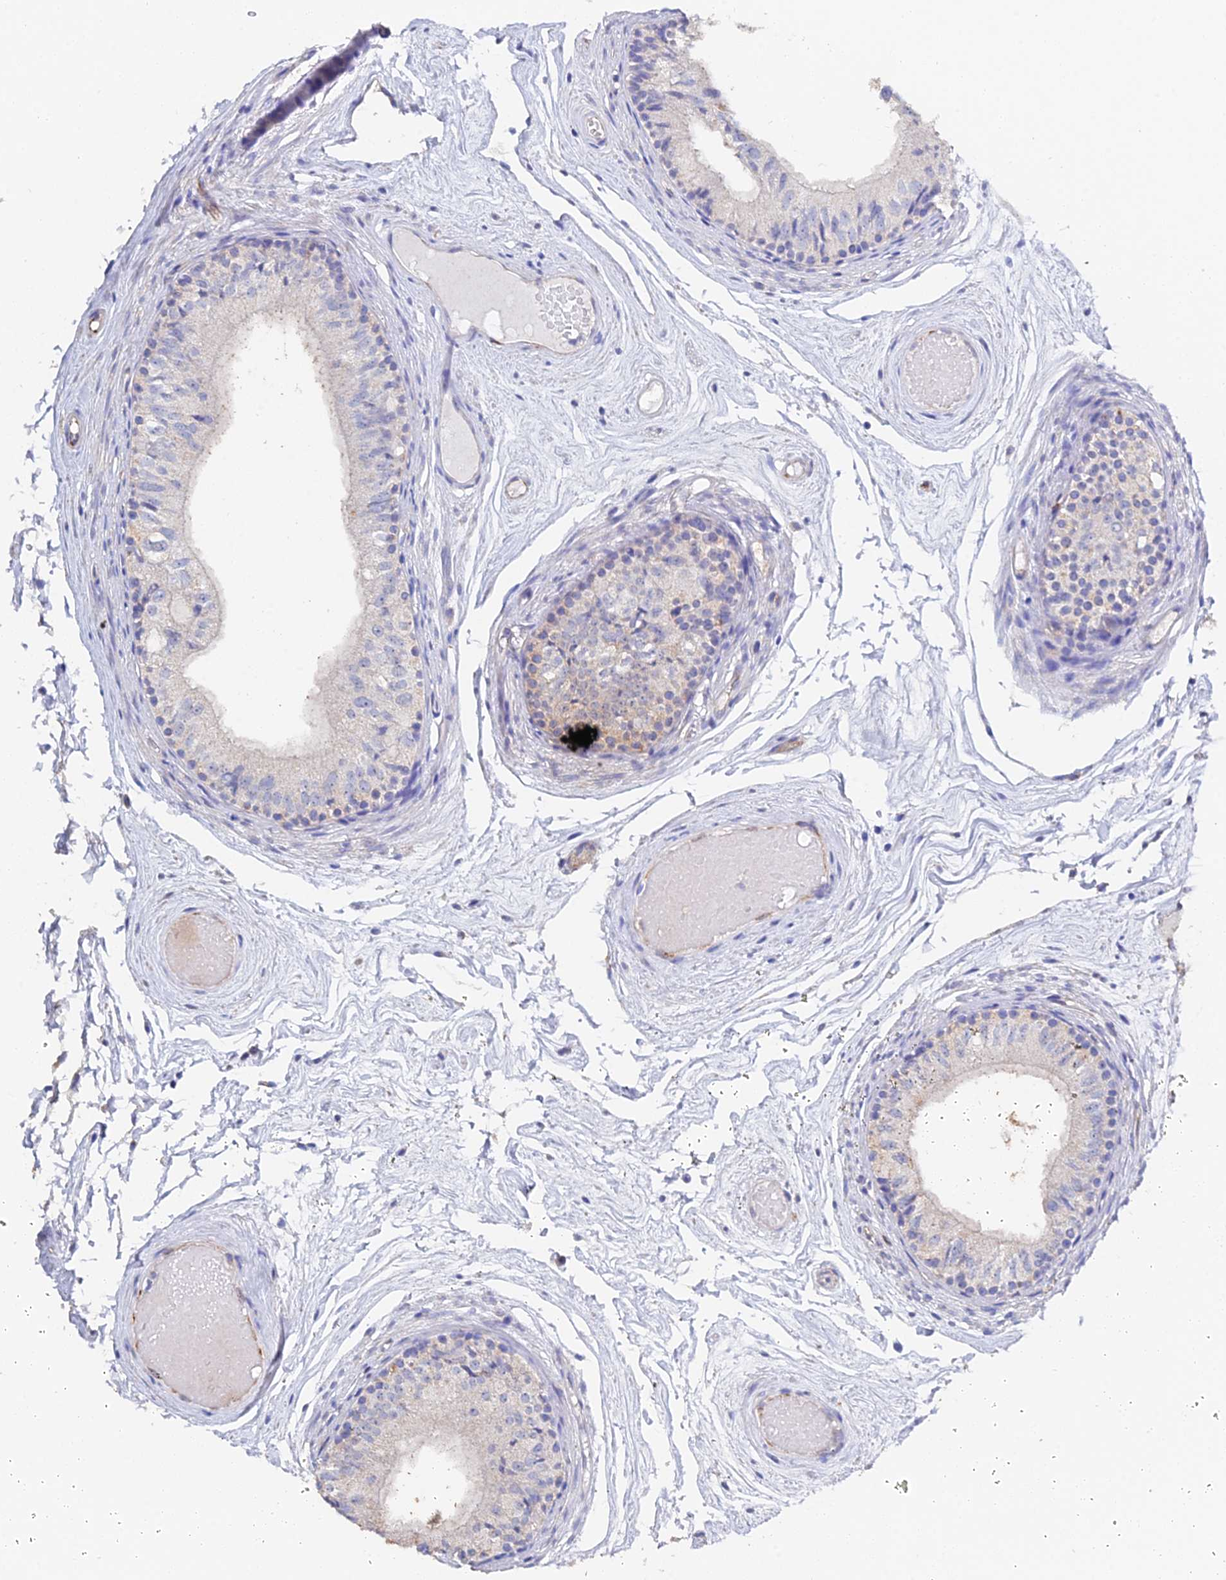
{"staining": {"intensity": "weak", "quantity": "<25%", "location": "cytoplasmic/membranous"}, "tissue": "epididymis", "cell_type": "Glandular cells", "image_type": "normal", "snomed": [{"axis": "morphology", "description": "Normal tissue, NOS"}, {"axis": "topography", "description": "Epididymis"}], "caption": "Immunohistochemistry (IHC) of benign human epididymis reveals no positivity in glandular cells.", "gene": "ESM1", "patient": {"sex": "male", "age": 79}}